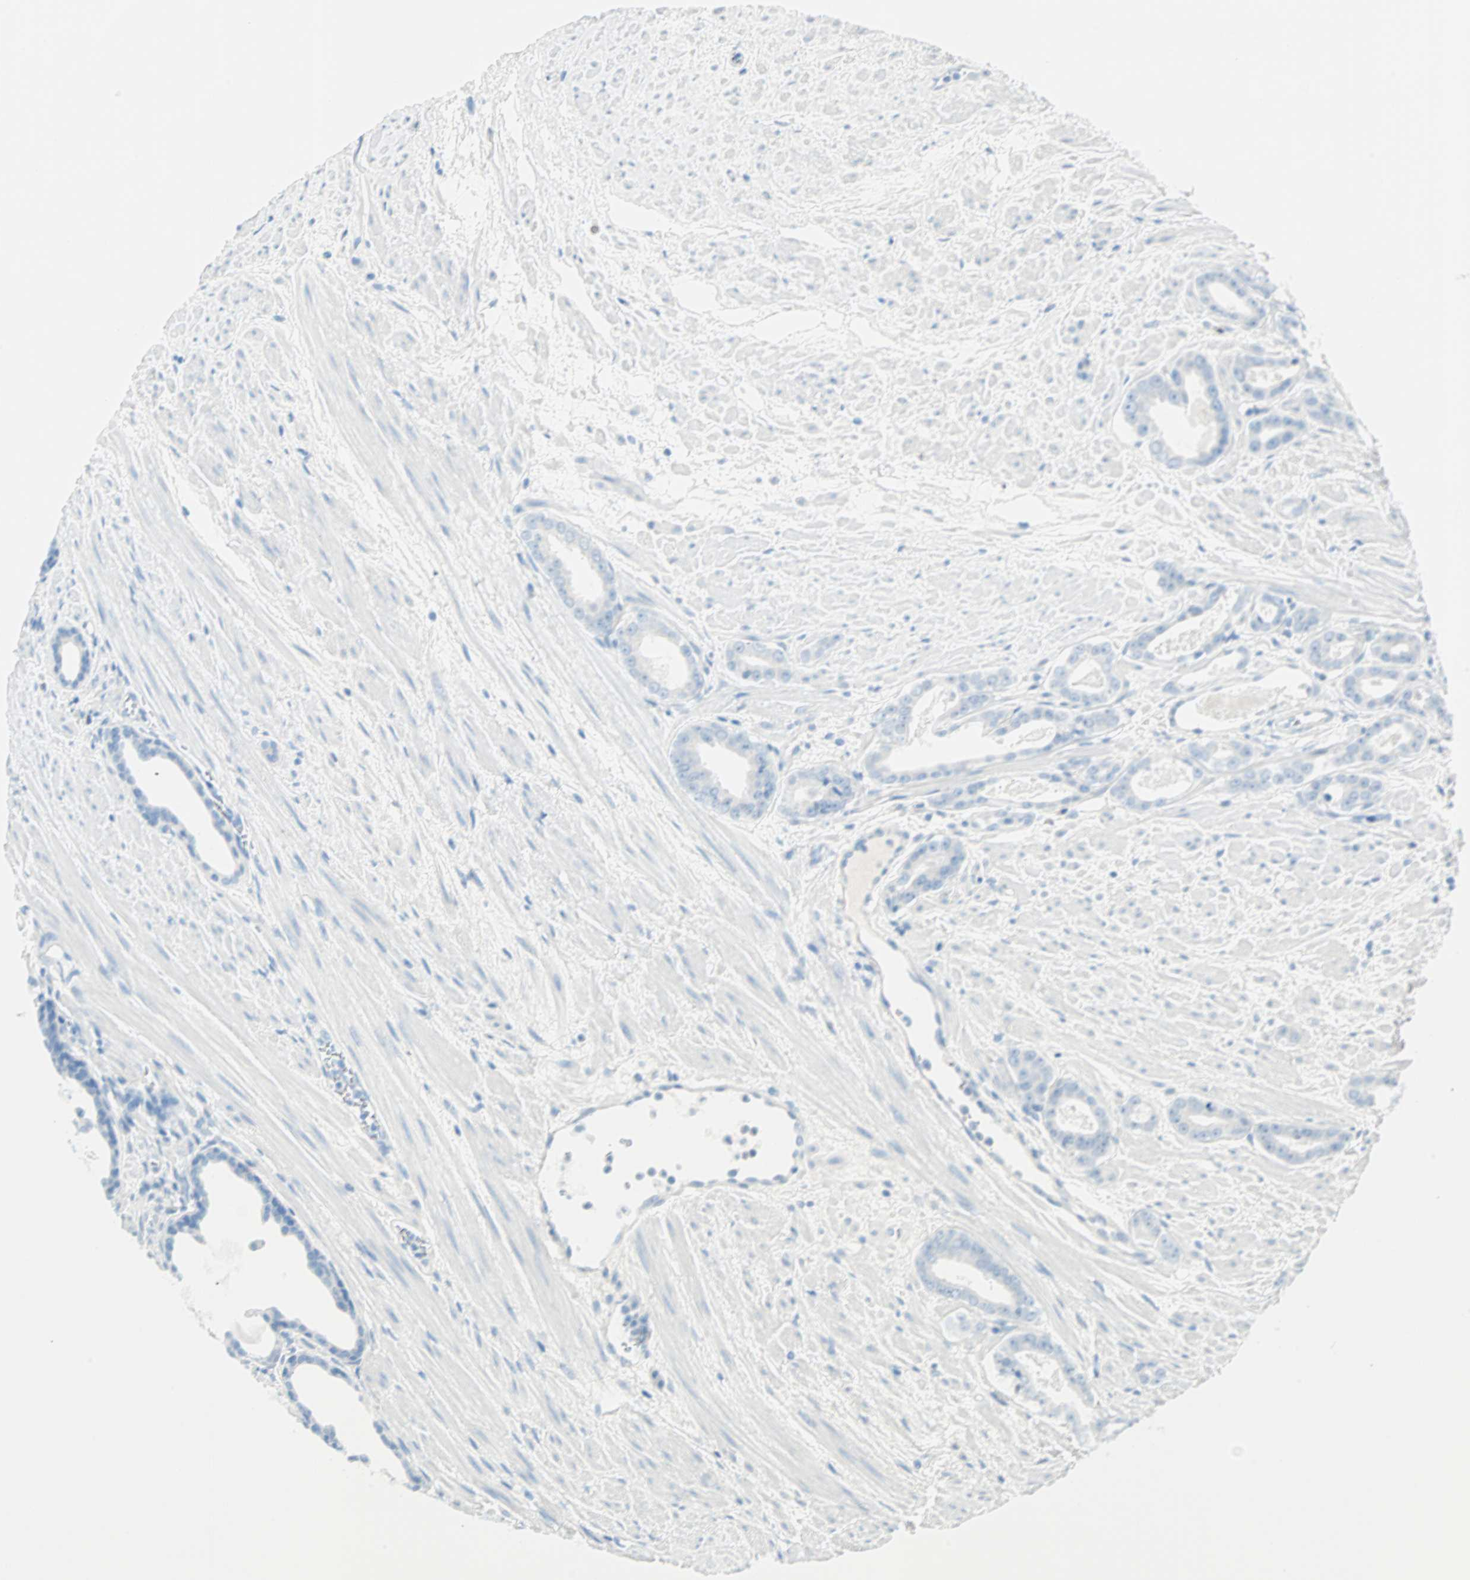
{"staining": {"intensity": "negative", "quantity": "none", "location": "none"}, "tissue": "prostate cancer", "cell_type": "Tumor cells", "image_type": "cancer", "snomed": [{"axis": "morphology", "description": "Adenocarcinoma, Low grade"}, {"axis": "topography", "description": "Prostate"}], "caption": "Immunohistochemical staining of prostate adenocarcinoma (low-grade) exhibits no significant positivity in tumor cells. (DAB IHC, high magnification).", "gene": "NES", "patient": {"sex": "male", "age": 57}}